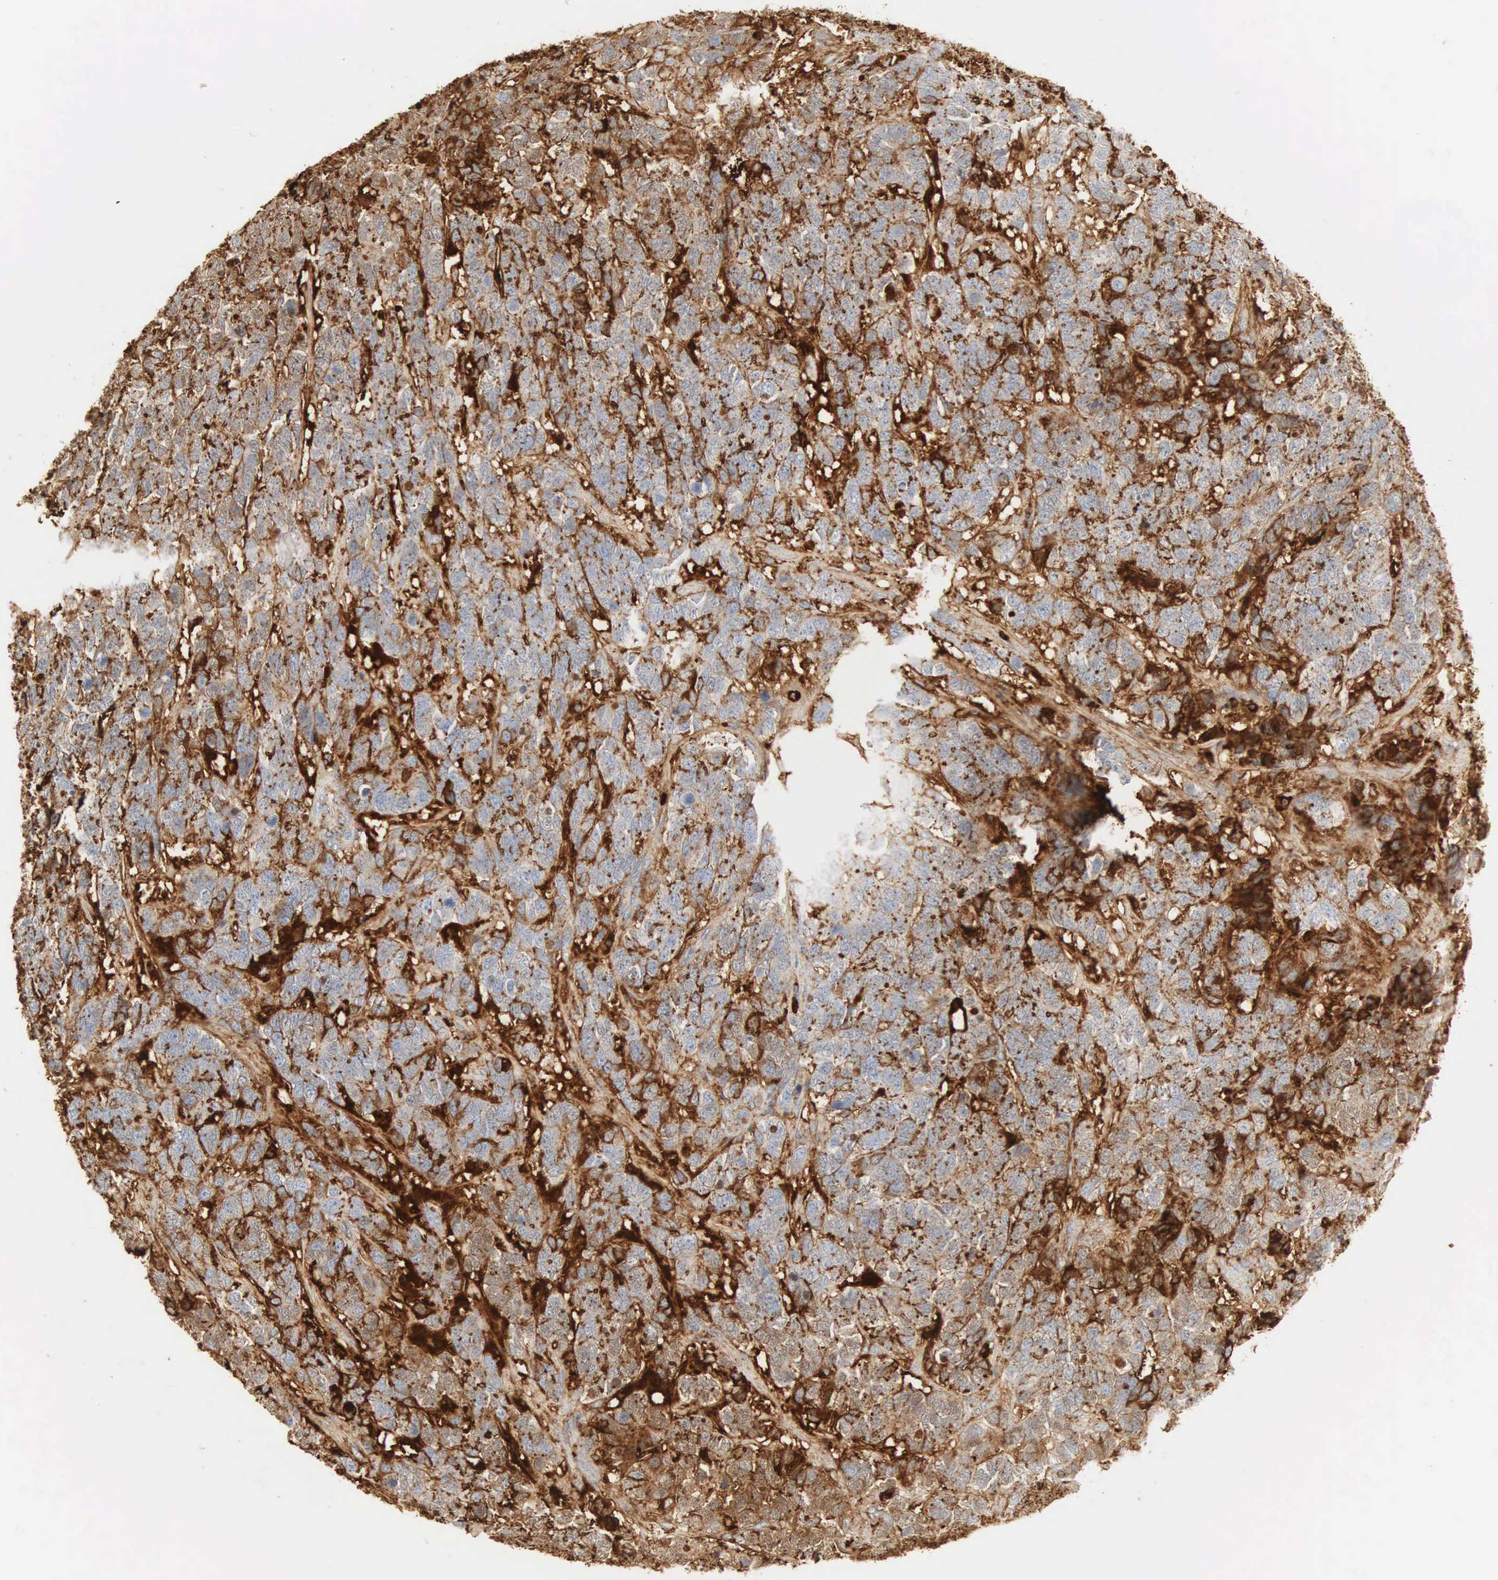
{"staining": {"intensity": "strong", "quantity": "25%-75%", "location": "cytoplasmic/membranous"}, "tissue": "testis cancer", "cell_type": "Tumor cells", "image_type": "cancer", "snomed": [{"axis": "morphology", "description": "Carcinoma, Embryonal, NOS"}, {"axis": "topography", "description": "Testis"}], "caption": "Protein positivity by immunohistochemistry shows strong cytoplasmic/membranous staining in approximately 25%-75% of tumor cells in embryonal carcinoma (testis).", "gene": "IGLC3", "patient": {"sex": "male", "age": 26}}